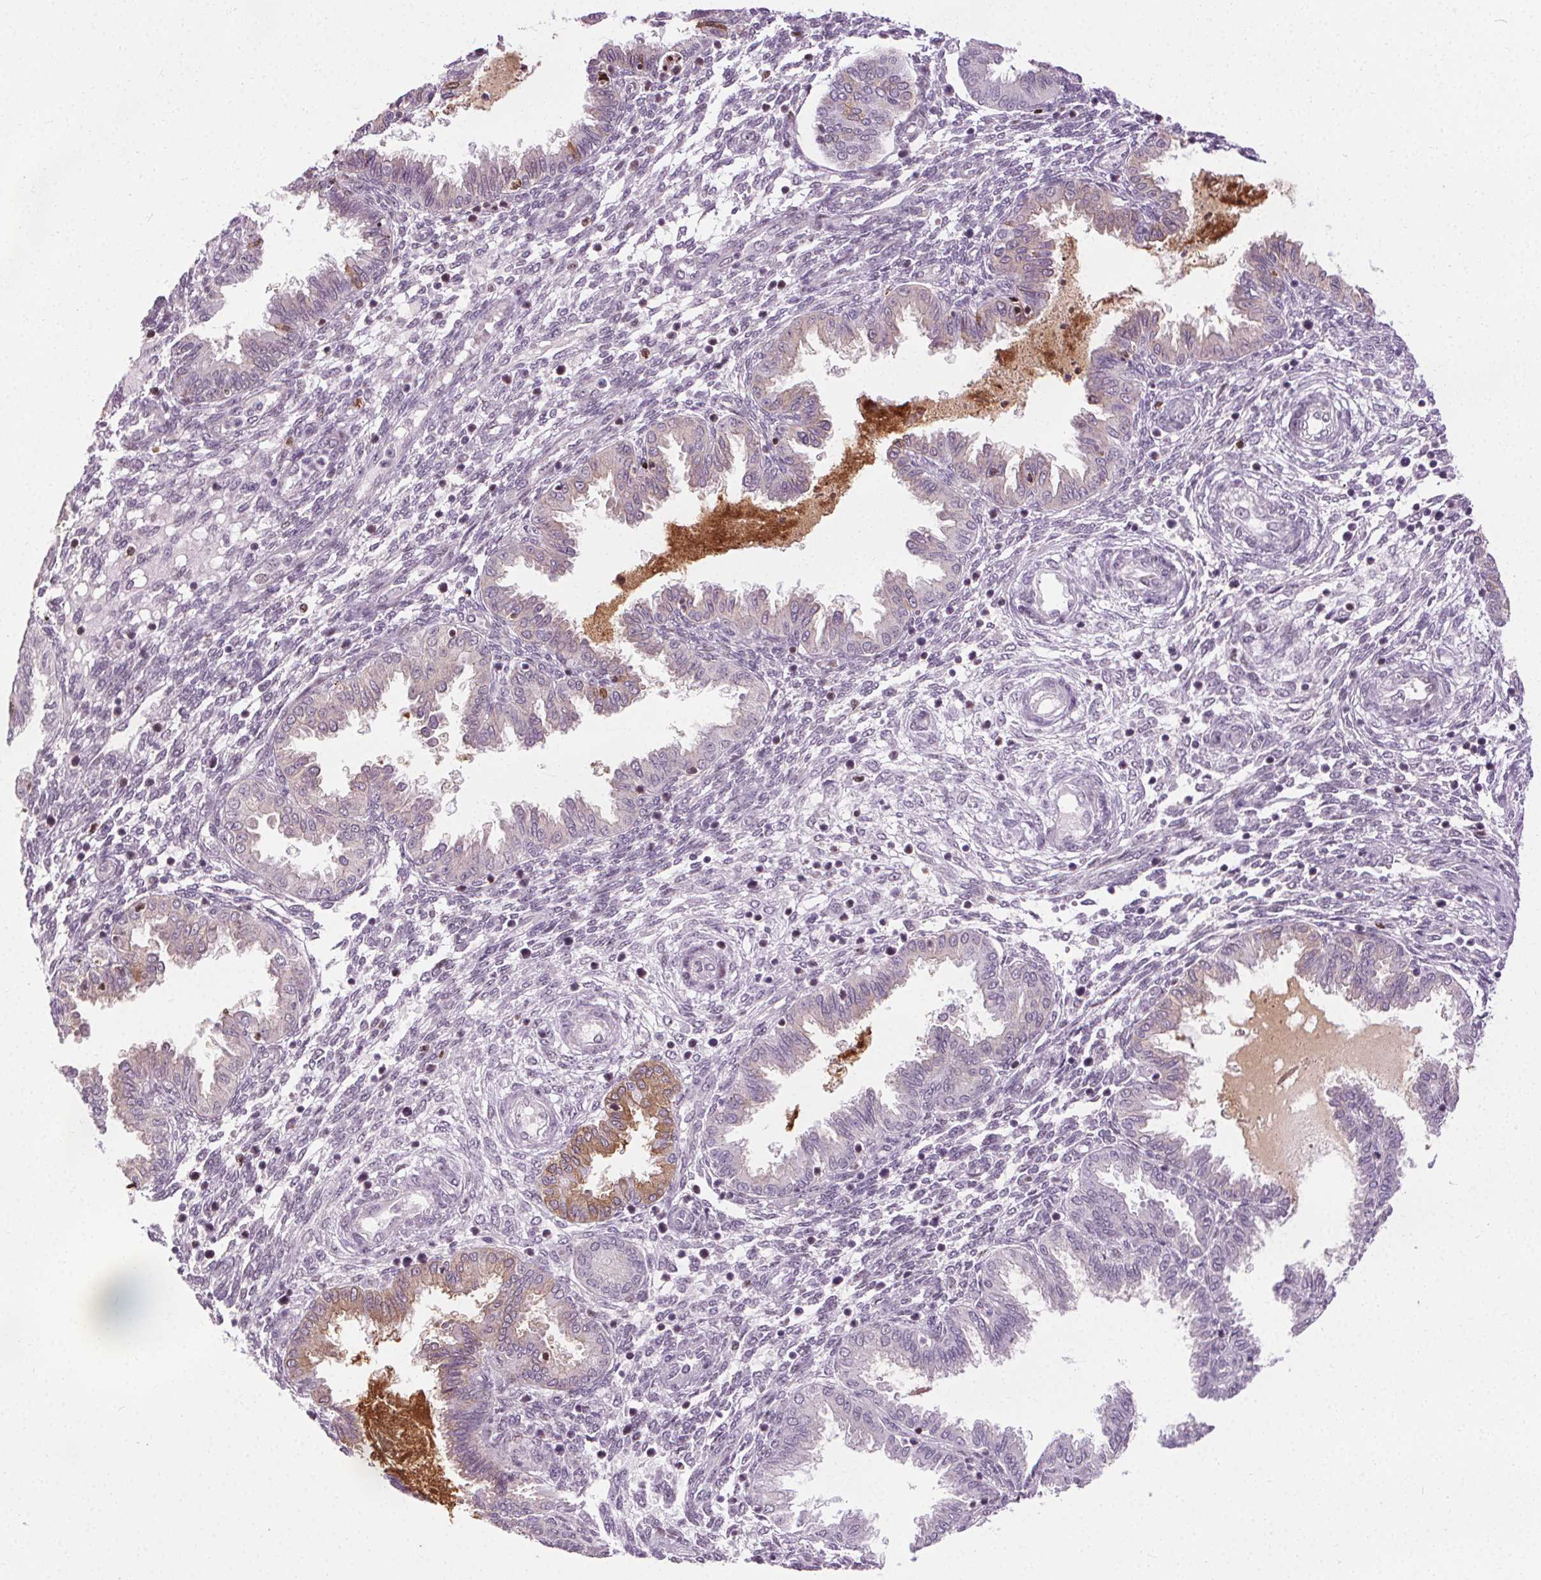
{"staining": {"intensity": "negative", "quantity": "none", "location": "none"}, "tissue": "endometrium", "cell_type": "Cells in endometrial stroma", "image_type": "normal", "snomed": [{"axis": "morphology", "description": "Normal tissue, NOS"}, {"axis": "topography", "description": "Endometrium"}], "caption": "The IHC micrograph has no significant expression in cells in endometrial stroma of endometrium.", "gene": "CEBPA", "patient": {"sex": "female", "age": 33}}